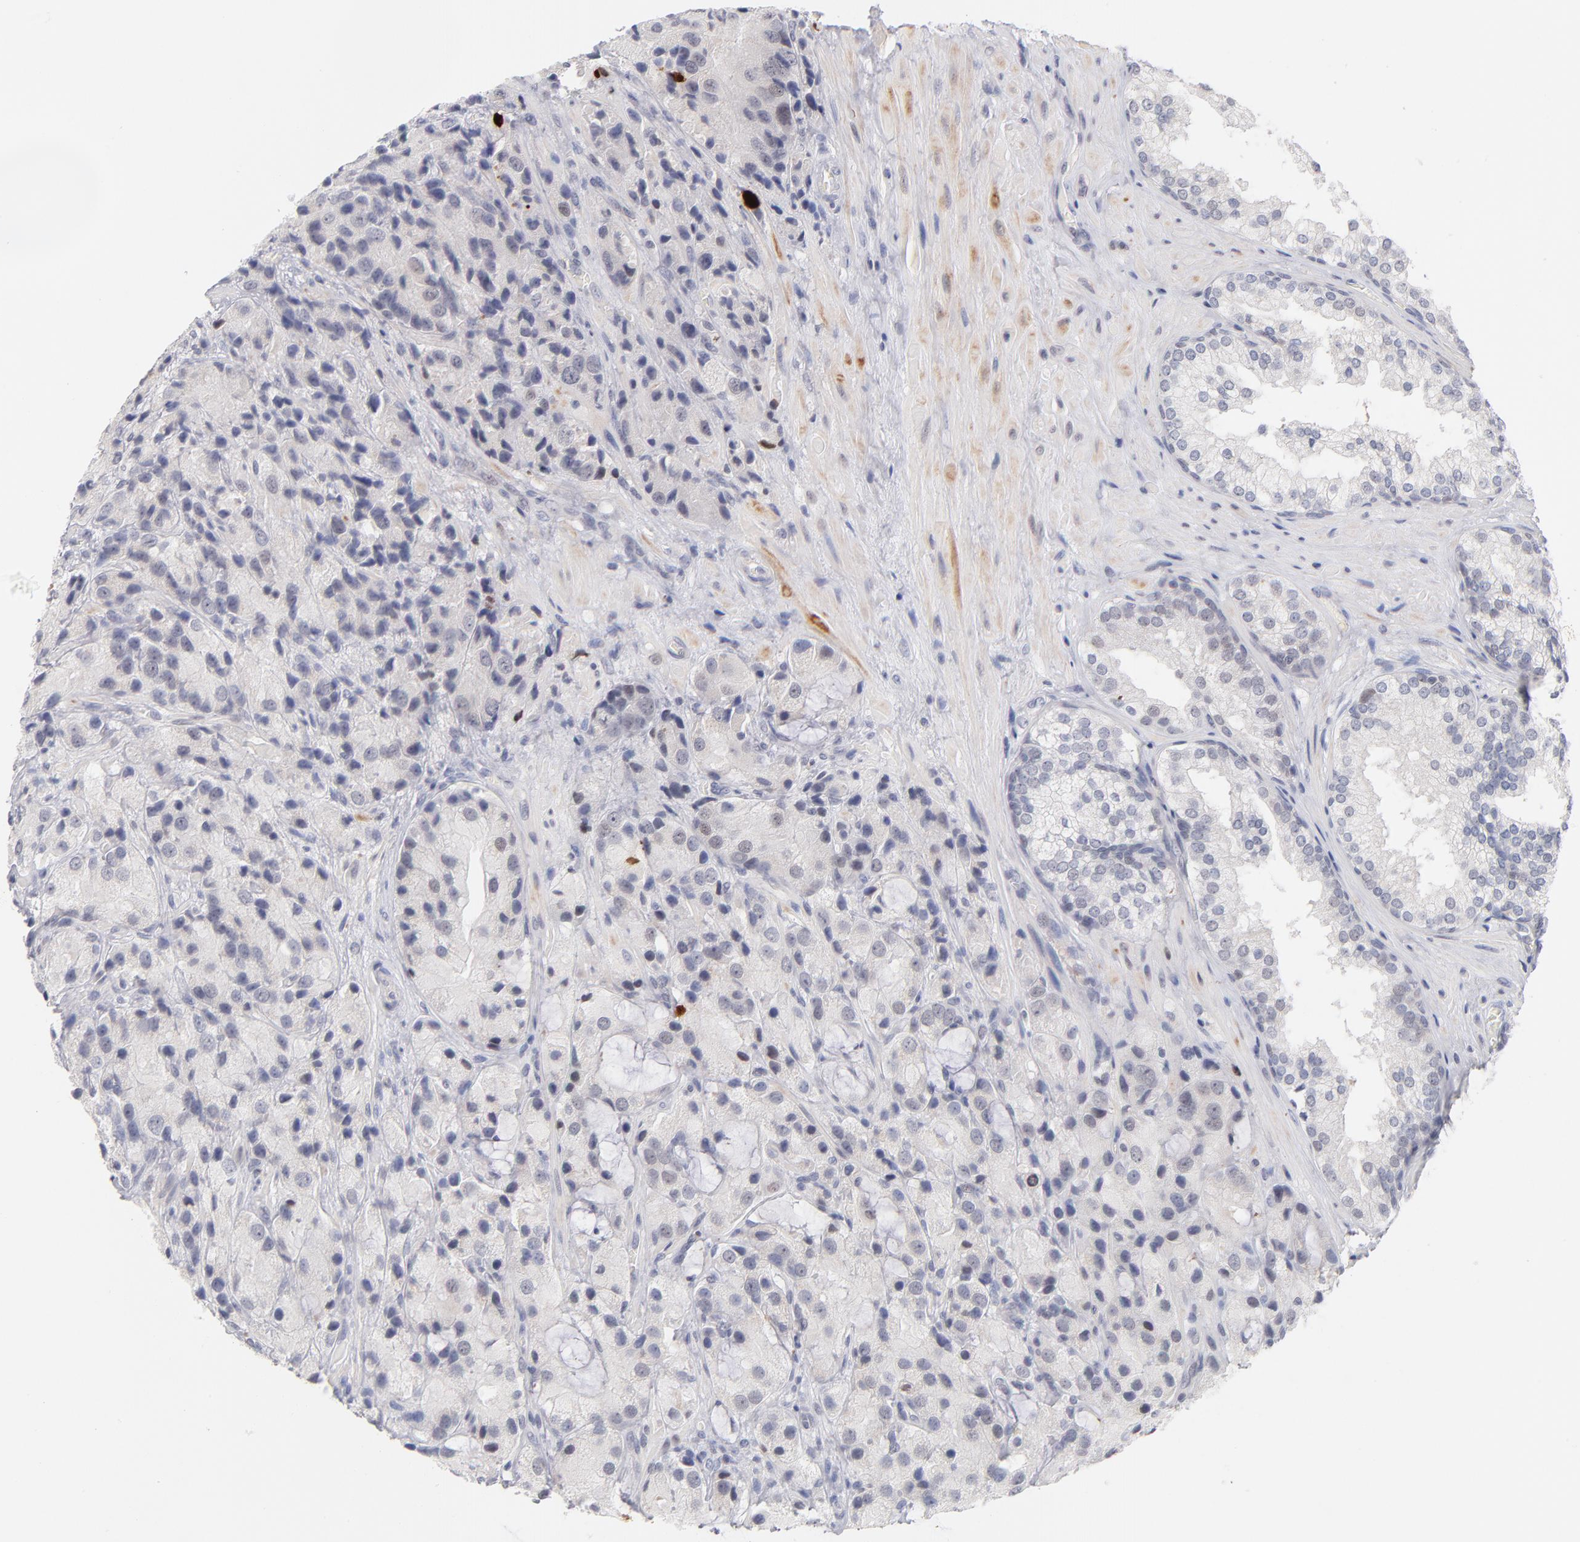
{"staining": {"intensity": "negative", "quantity": "none", "location": "none"}, "tissue": "prostate cancer", "cell_type": "Tumor cells", "image_type": "cancer", "snomed": [{"axis": "morphology", "description": "Adenocarcinoma, High grade"}, {"axis": "topography", "description": "Prostate"}], "caption": "IHC image of human adenocarcinoma (high-grade) (prostate) stained for a protein (brown), which exhibits no staining in tumor cells.", "gene": "PARP1", "patient": {"sex": "male", "age": 70}}